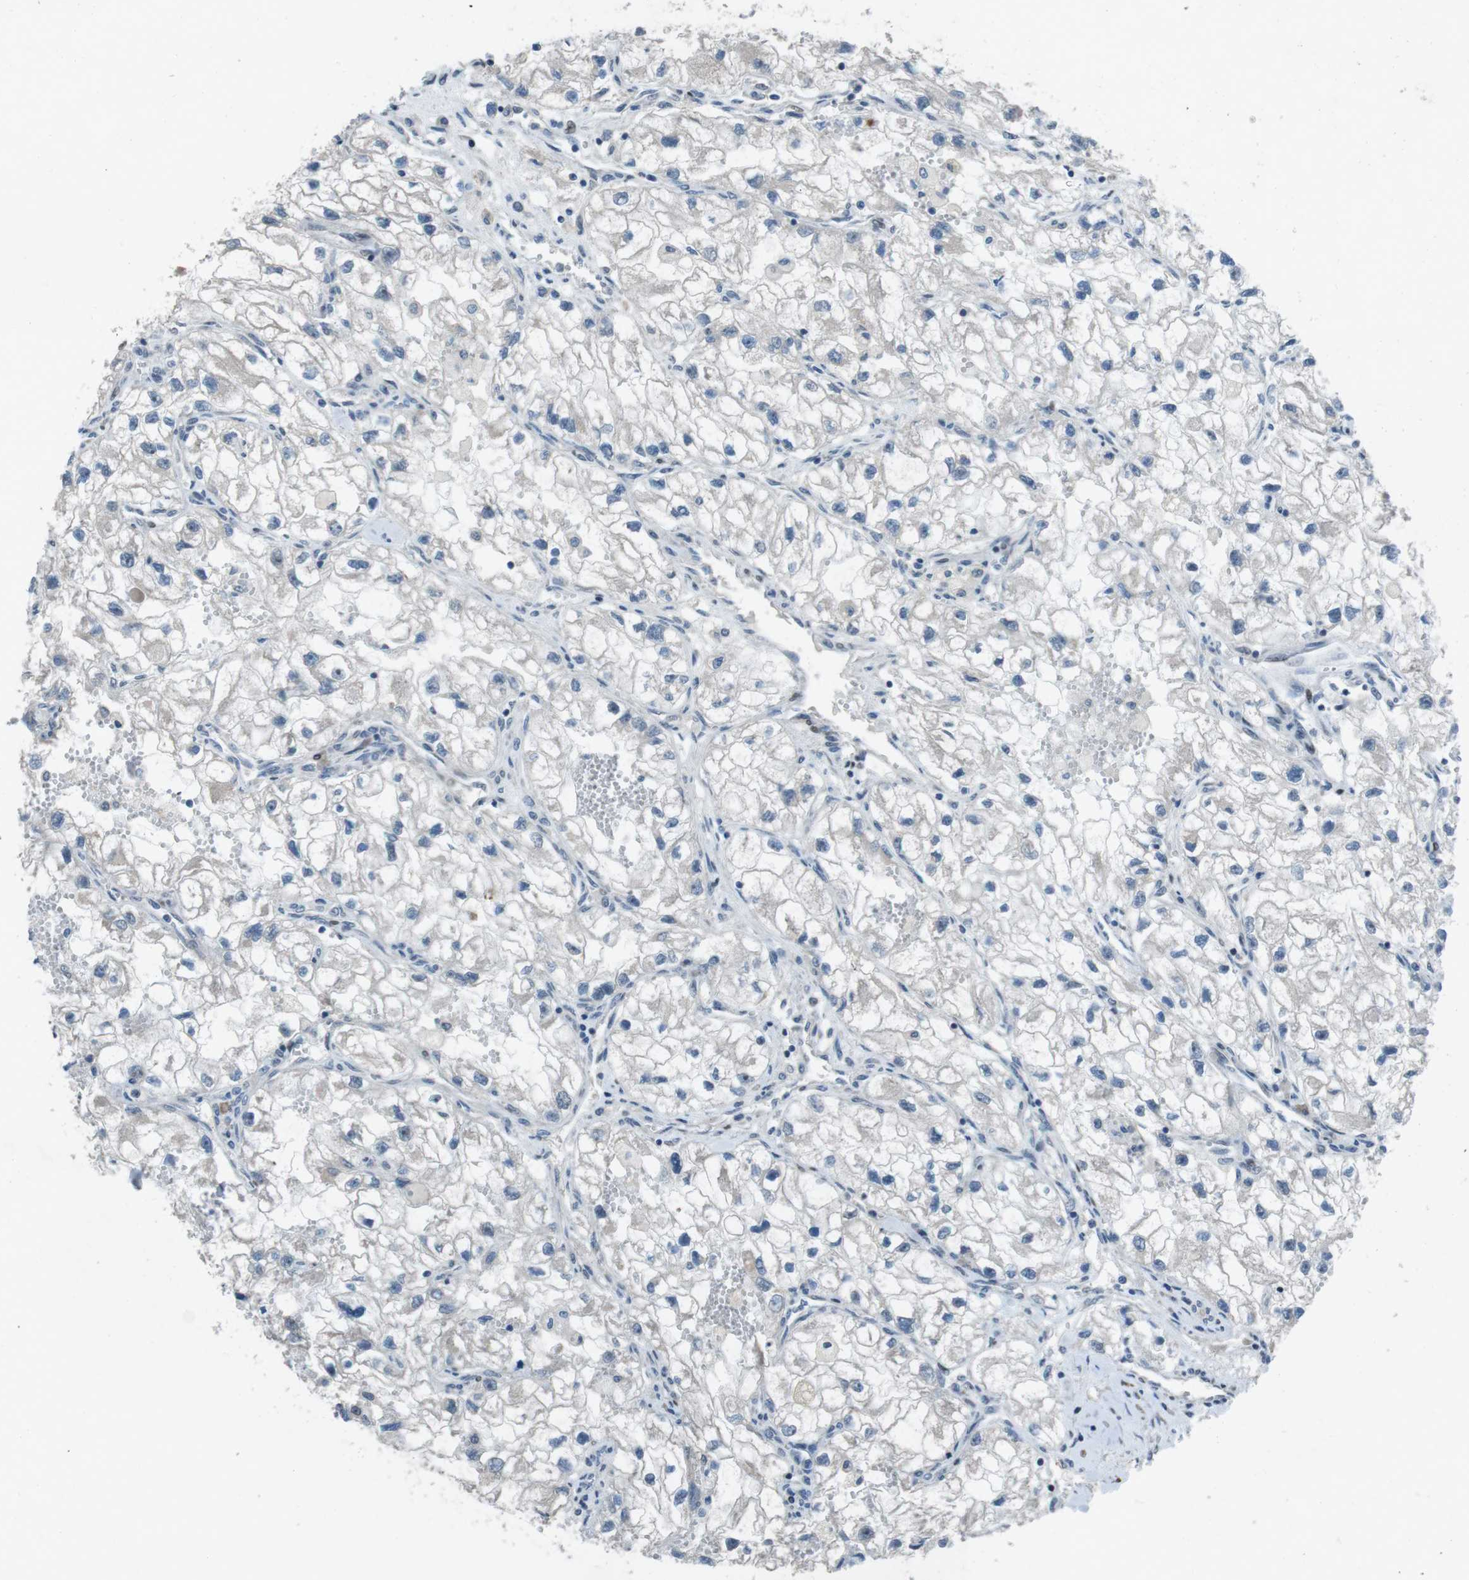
{"staining": {"intensity": "negative", "quantity": "none", "location": "none"}, "tissue": "renal cancer", "cell_type": "Tumor cells", "image_type": "cancer", "snomed": [{"axis": "morphology", "description": "Adenocarcinoma, NOS"}, {"axis": "topography", "description": "Kidney"}], "caption": "This histopathology image is of renal adenocarcinoma stained with immunohistochemistry to label a protein in brown with the nuclei are counter-stained blue. There is no staining in tumor cells.", "gene": "PBRM1", "patient": {"sex": "female", "age": 70}}